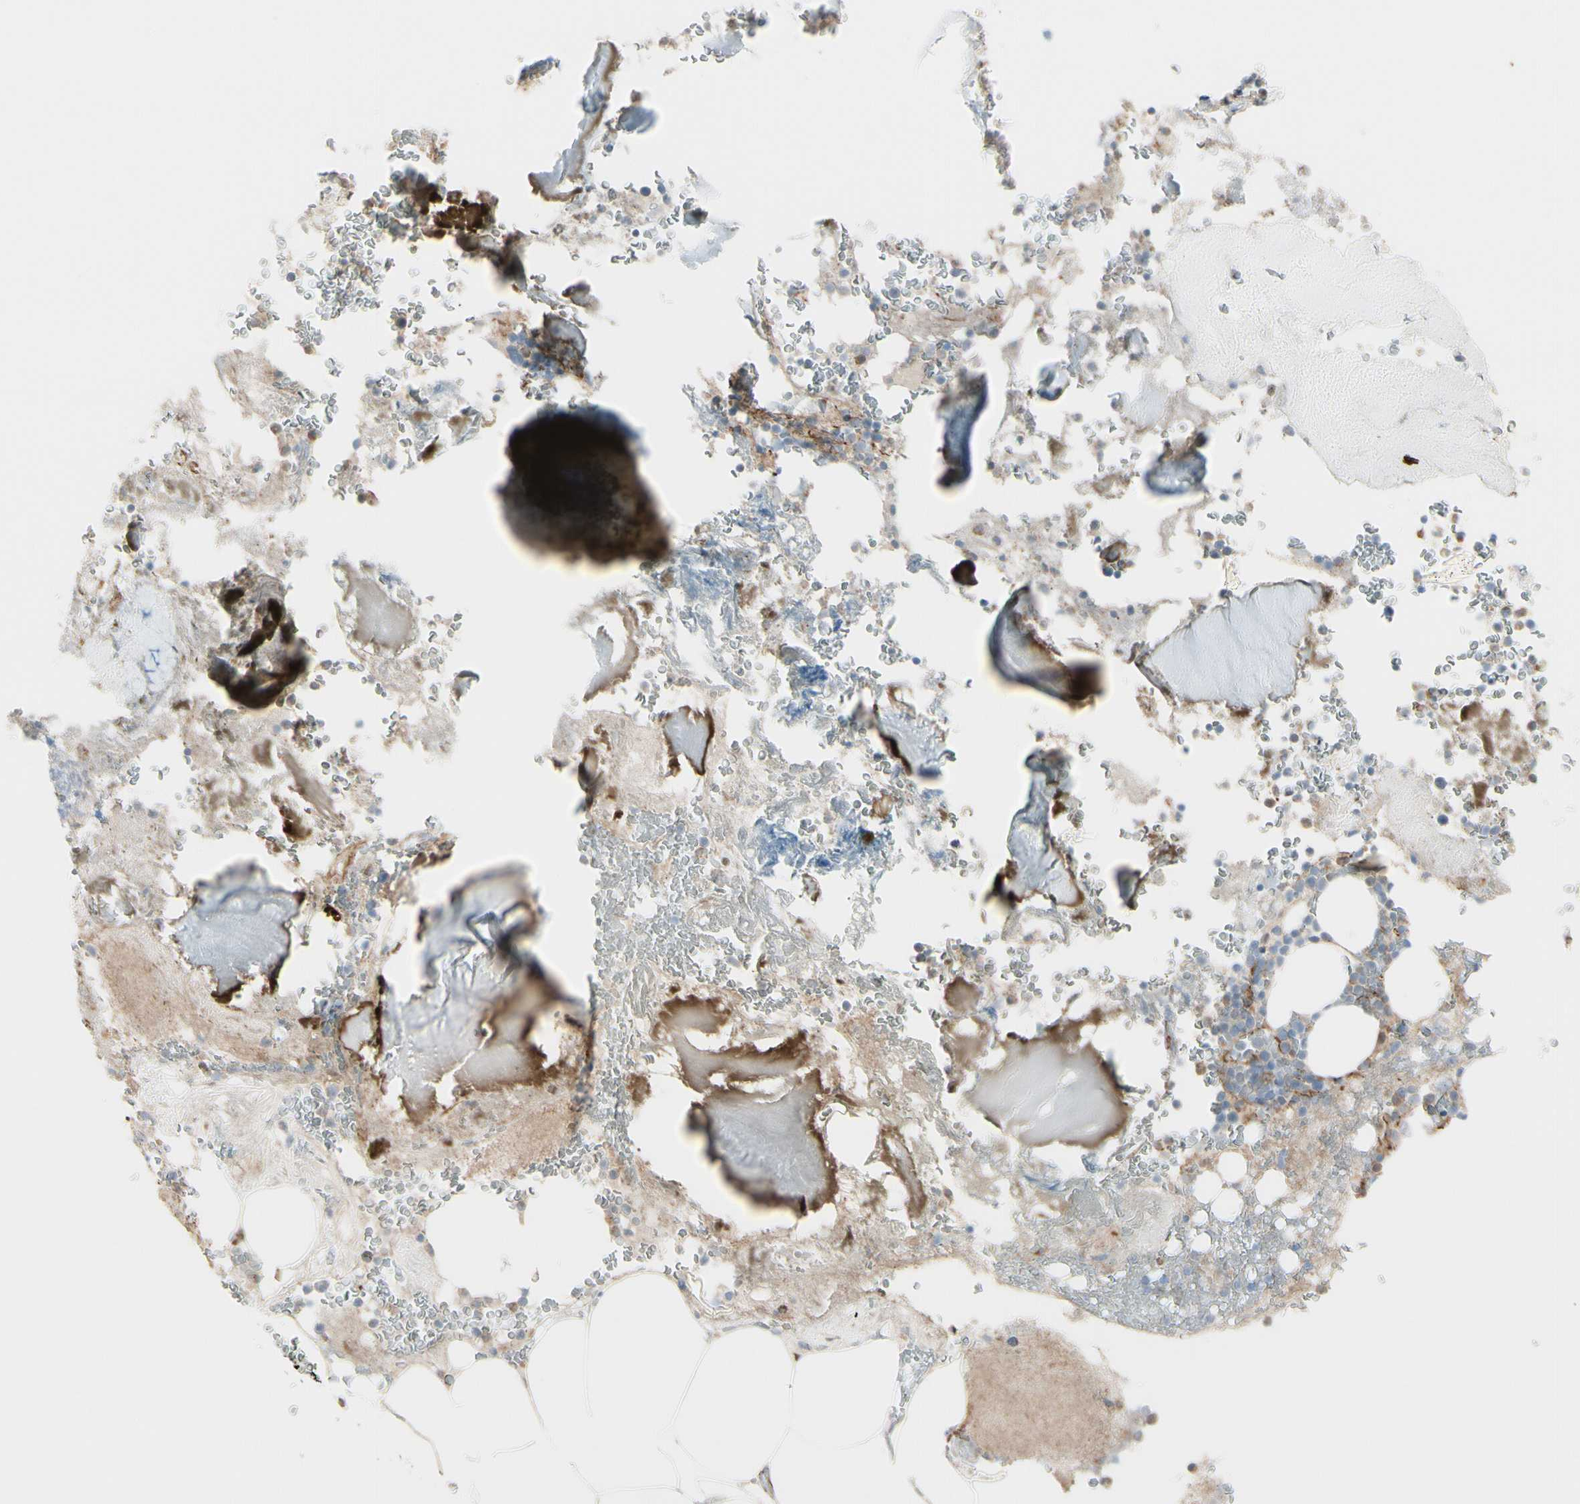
{"staining": {"intensity": "negative", "quantity": "none", "location": "none"}, "tissue": "bone marrow", "cell_type": "Hematopoietic cells", "image_type": "normal", "snomed": [{"axis": "morphology", "description": "Normal tissue, NOS"}, {"axis": "topography", "description": "Bone marrow"}], "caption": "Immunohistochemistry photomicrograph of unremarkable bone marrow: bone marrow stained with DAB (3,3'-diaminobenzidine) exhibits no significant protein expression in hematopoietic cells.", "gene": "TJP1", "patient": {"sex": "male"}}